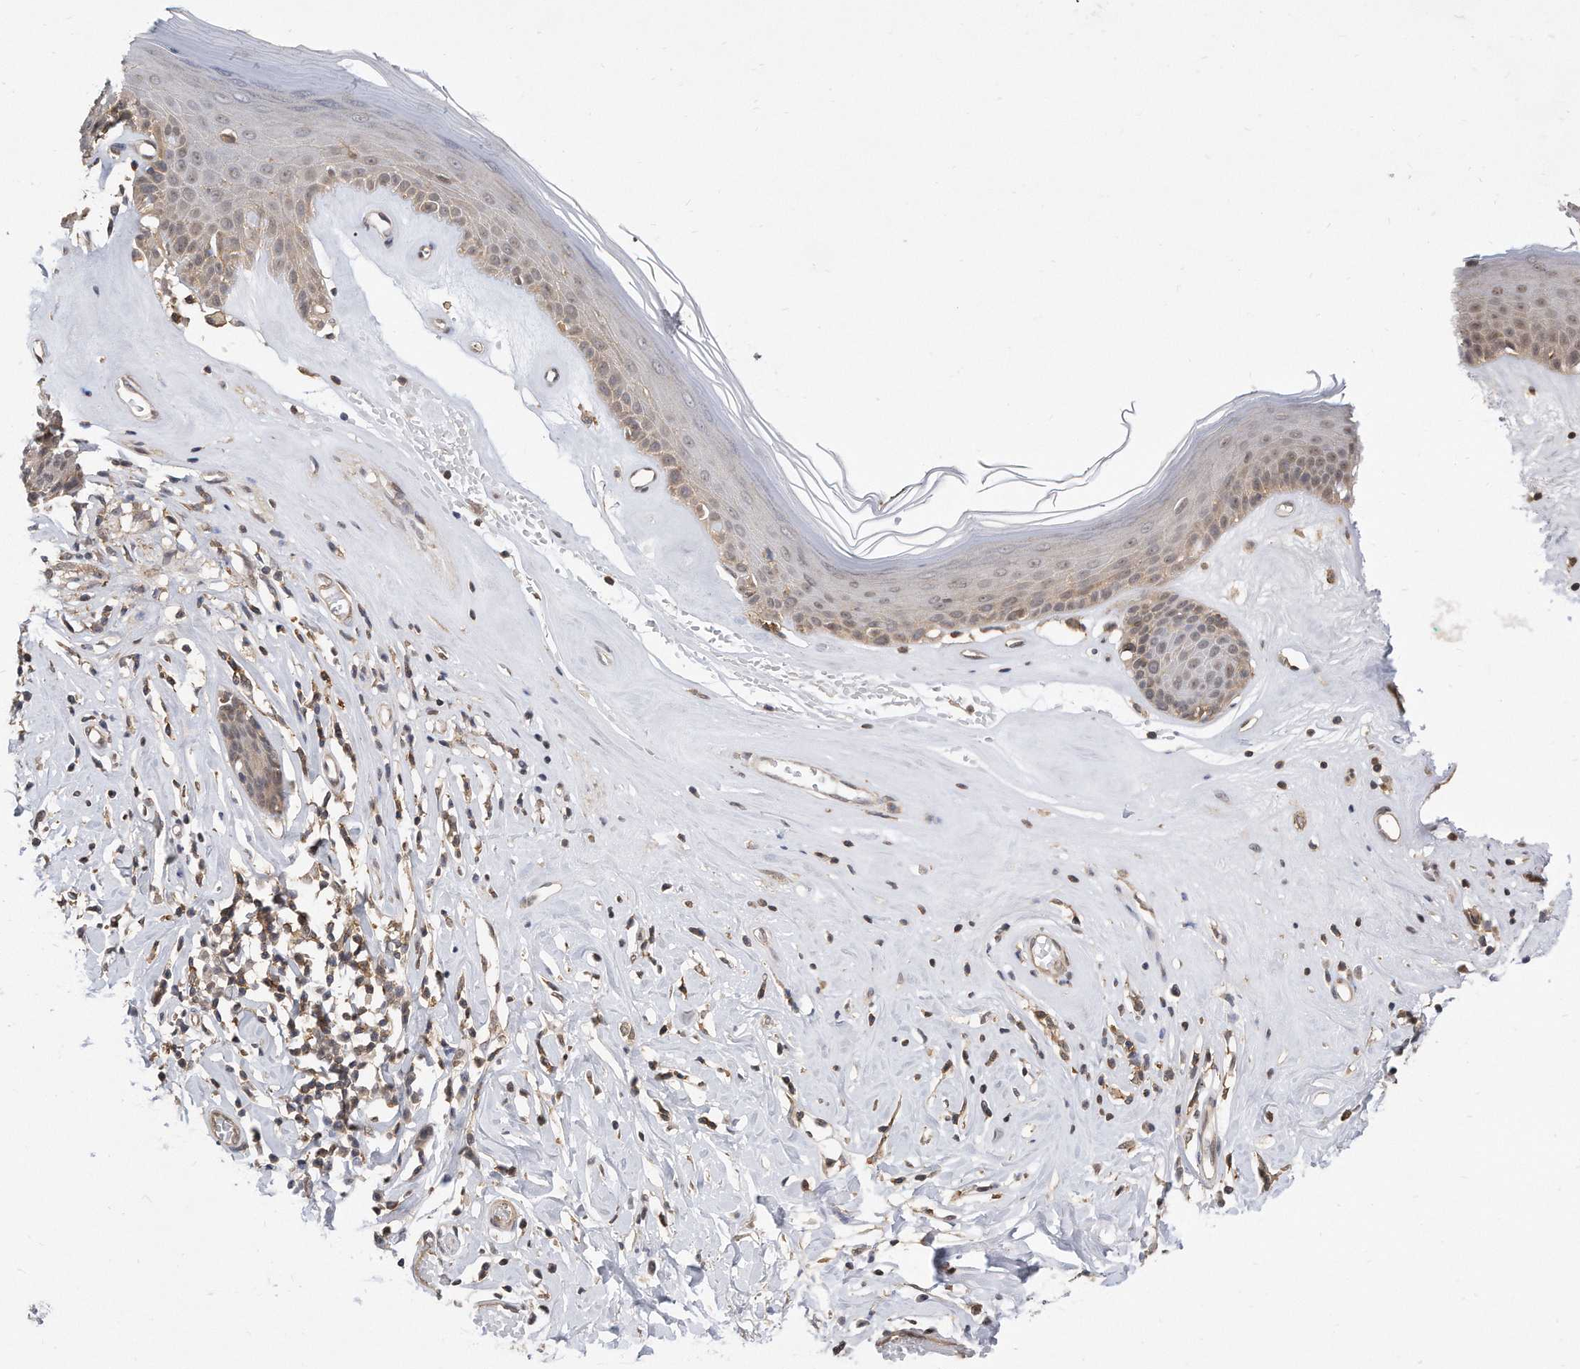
{"staining": {"intensity": "moderate", "quantity": "25%-75%", "location": "cytoplasmic/membranous,nuclear"}, "tissue": "skin", "cell_type": "Epidermal cells", "image_type": "normal", "snomed": [{"axis": "morphology", "description": "Normal tissue, NOS"}, {"axis": "morphology", "description": "Inflammation, NOS"}, {"axis": "topography", "description": "Vulva"}], "caption": "Brown immunohistochemical staining in benign skin demonstrates moderate cytoplasmic/membranous,nuclear positivity in about 25%-75% of epidermal cells.", "gene": "TCP1", "patient": {"sex": "female", "age": 84}}